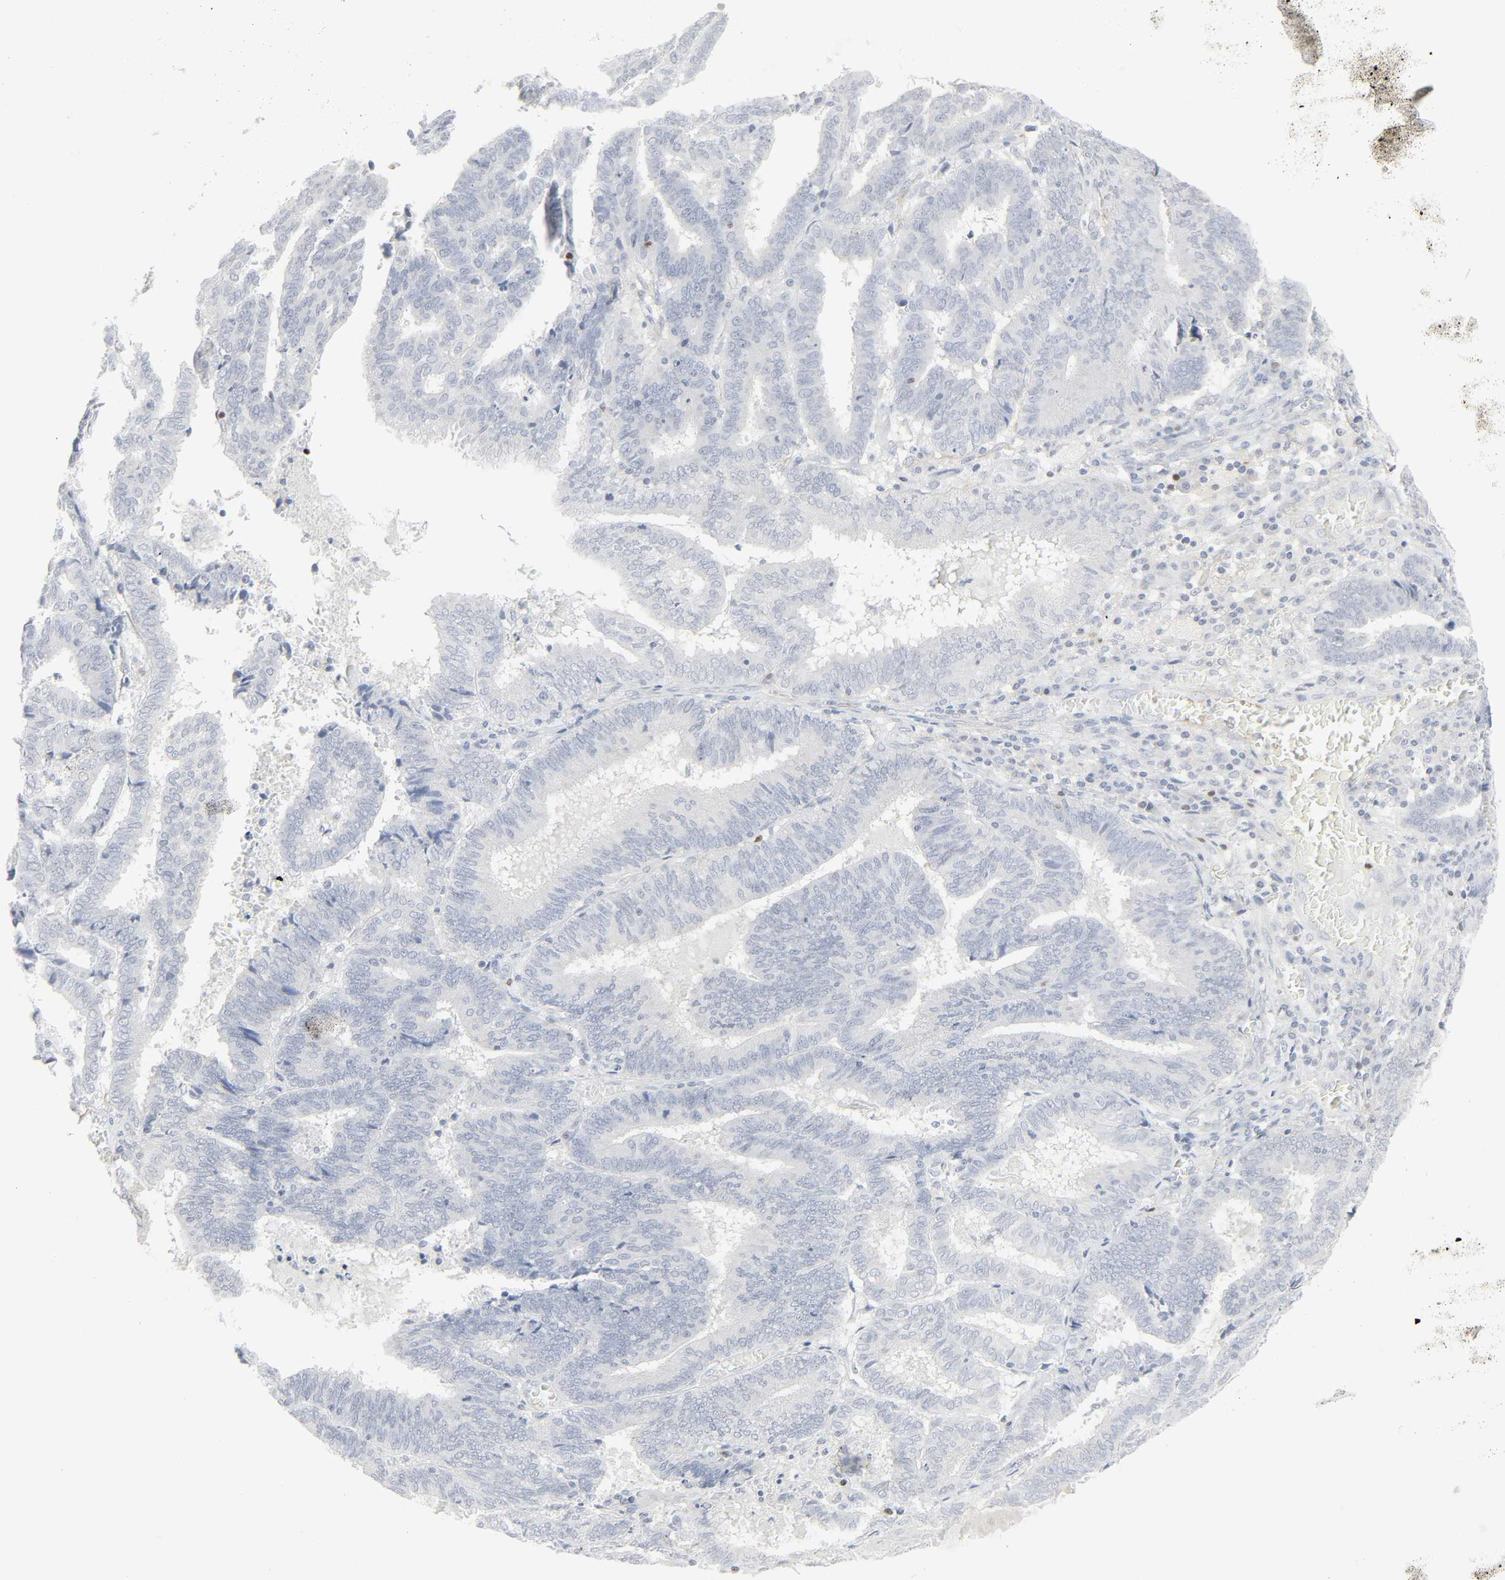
{"staining": {"intensity": "negative", "quantity": "none", "location": "none"}, "tissue": "endometrial cancer", "cell_type": "Tumor cells", "image_type": "cancer", "snomed": [{"axis": "morphology", "description": "Adenocarcinoma, NOS"}, {"axis": "topography", "description": "Uterus"}], "caption": "Immunohistochemistry of endometrial cancer reveals no staining in tumor cells.", "gene": "ZBTB16", "patient": {"sex": "female", "age": 83}}